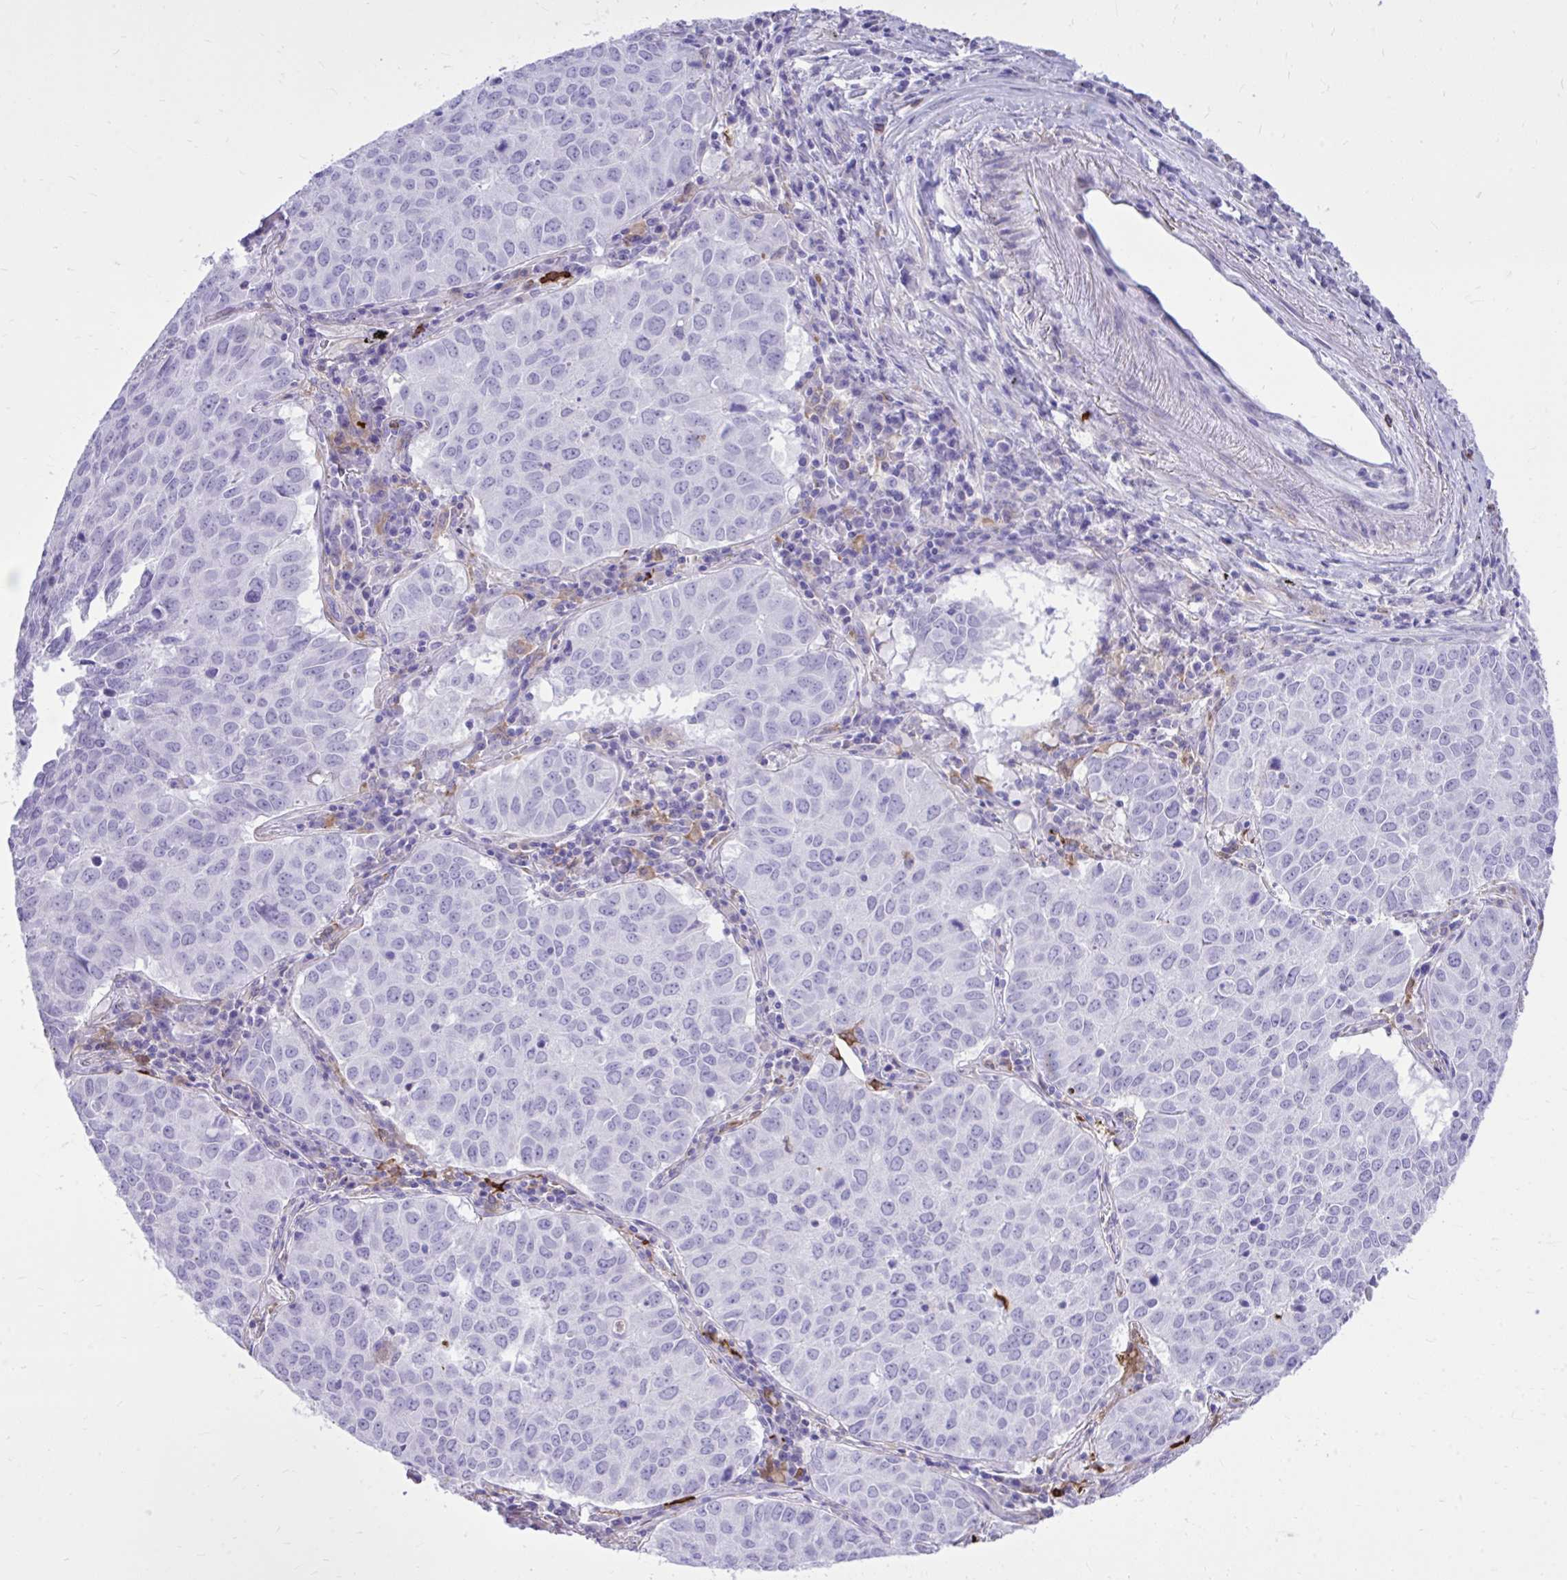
{"staining": {"intensity": "negative", "quantity": "none", "location": "none"}, "tissue": "lung cancer", "cell_type": "Tumor cells", "image_type": "cancer", "snomed": [{"axis": "morphology", "description": "Adenocarcinoma, NOS"}, {"axis": "topography", "description": "Lung"}], "caption": "IHC micrograph of neoplastic tissue: lung cancer (adenocarcinoma) stained with DAB (3,3'-diaminobenzidine) demonstrates no significant protein staining in tumor cells.", "gene": "TLR7", "patient": {"sex": "female", "age": 50}}